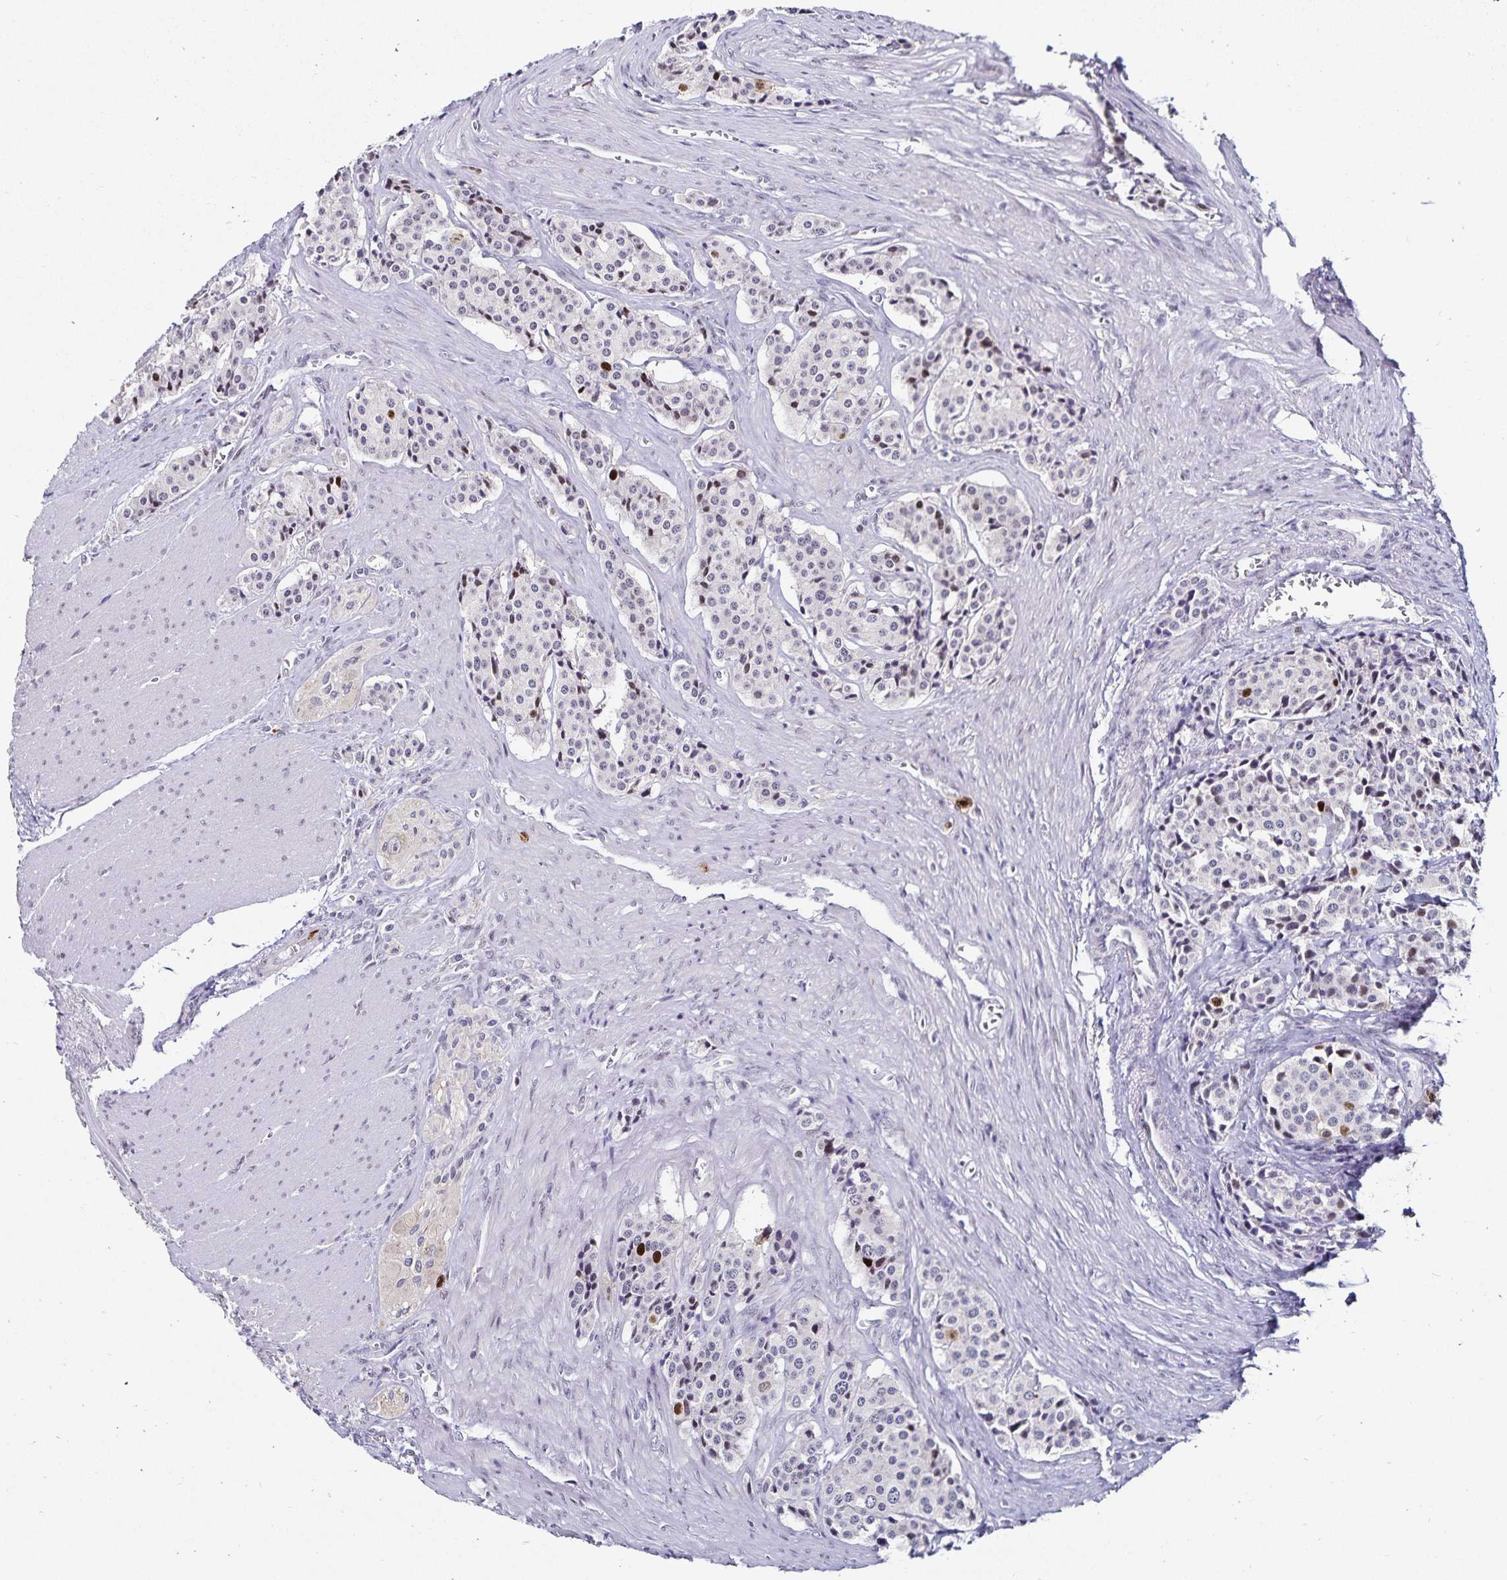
{"staining": {"intensity": "moderate", "quantity": "<25%", "location": "nuclear"}, "tissue": "carcinoid", "cell_type": "Tumor cells", "image_type": "cancer", "snomed": [{"axis": "morphology", "description": "Carcinoid, malignant, NOS"}, {"axis": "topography", "description": "Small intestine"}], "caption": "Brown immunohistochemical staining in carcinoid displays moderate nuclear expression in approximately <25% of tumor cells.", "gene": "ANLN", "patient": {"sex": "male", "age": 73}}